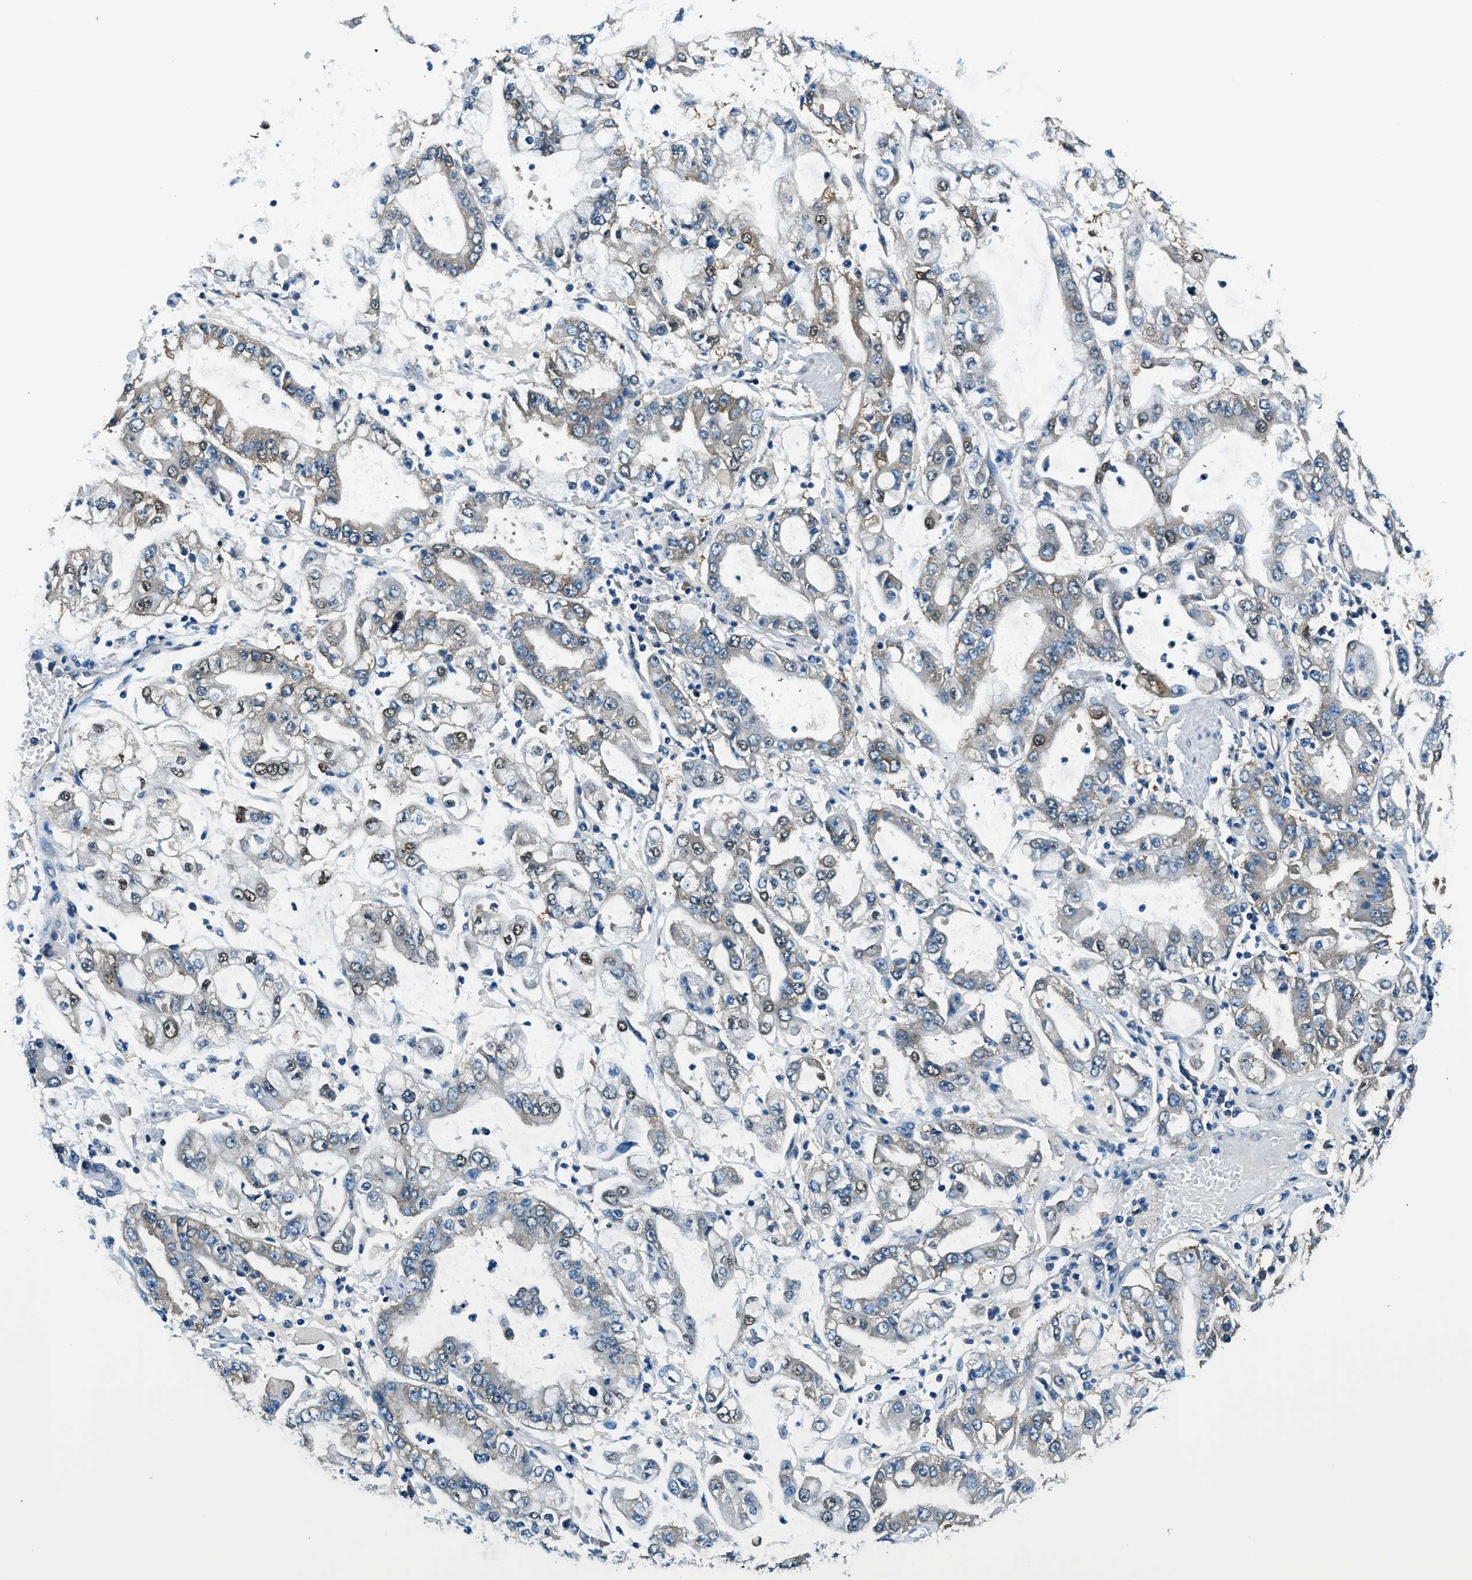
{"staining": {"intensity": "moderate", "quantity": "<25%", "location": "cytoplasmic/membranous"}, "tissue": "stomach cancer", "cell_type": "Tumor cells", "image_type": "cancer", "snomed": [{"axis": "morphology", "description": "Adenocarcinoma, NOS"}, {"axis": "topography", "description": "Stomach"}], "caption": "The image reveals immunohistochemical staining of adenocarcinoma (stomach). There is moderate cytoplasmic/membranous staining is appreciated in approximately <25% of tumor cells. The protein is shown in brown color, while the nuclei are stained blue.", "gene": "ARFGAP2", "patient": {"sex": "male", "age": 76}}